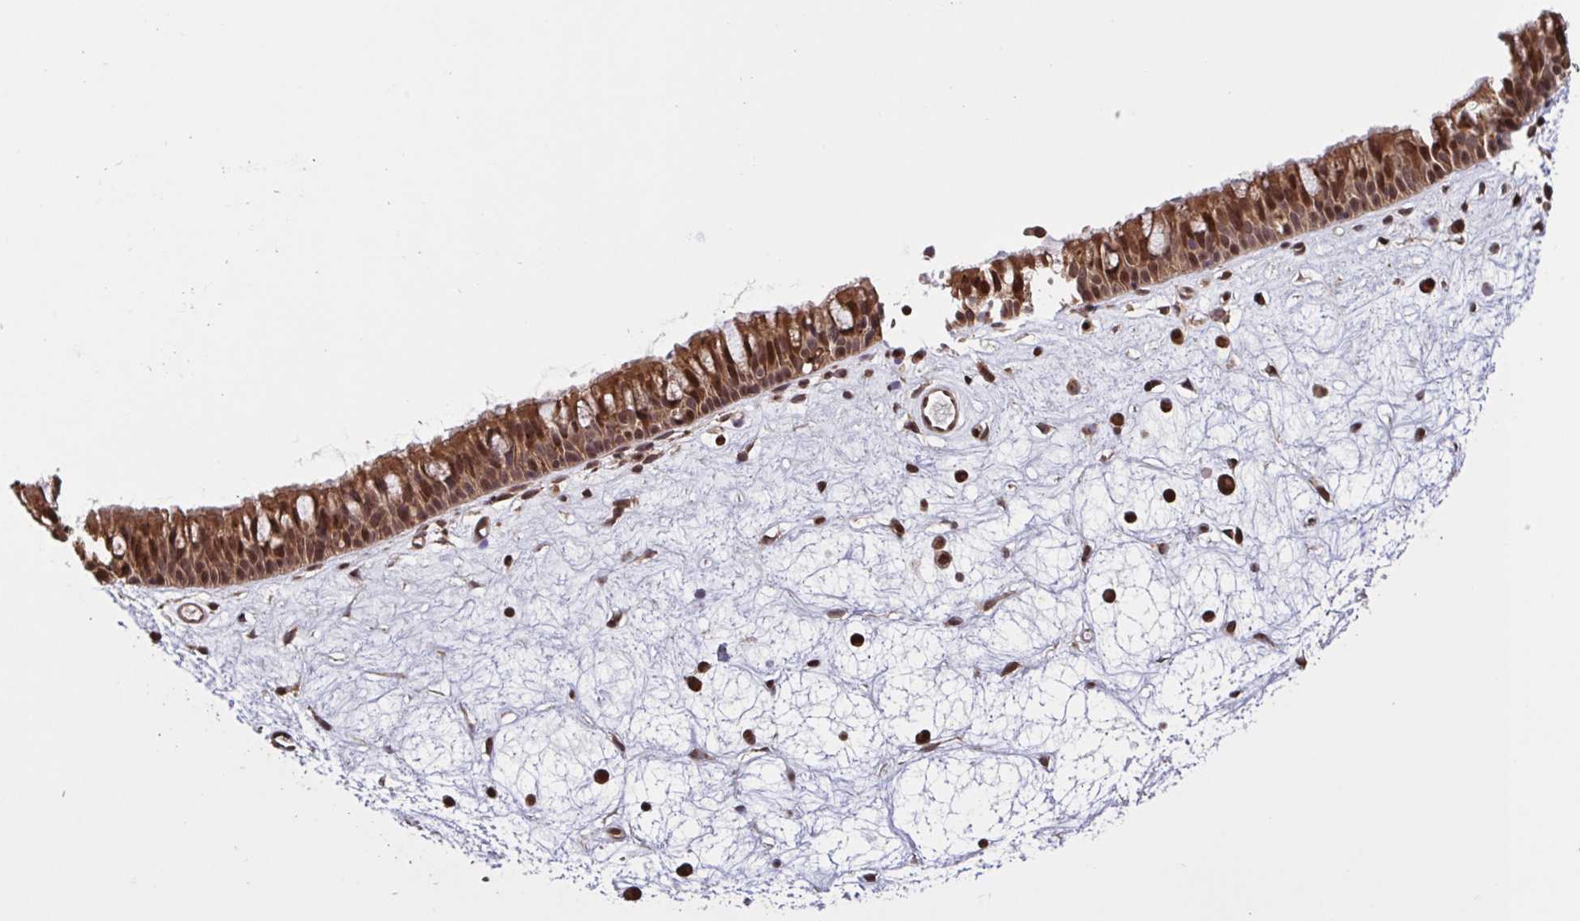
{"staining": {"intensity": "moderate", "quantity": ">75%", "location": "cytoplasmic/membranous,nuclear"}, "tissue": "nasopharynx", "cell_type": "Respiratory epithelial cells", "image_type": "normal", "snomed": [{"axis": "morphology", "description": "Normal tissue, NOS"}, {"axis": "topography", "description": "Nasopharynx"}], "caption": "This is an image of IHC staining of benign nasopharynx, which shows moderate positivity in the cytoplasmic/membranous,nuclear of respiratory epithelial cells.", "gene": "SEC63", "patient": {"sex": "male", "age": 69}}